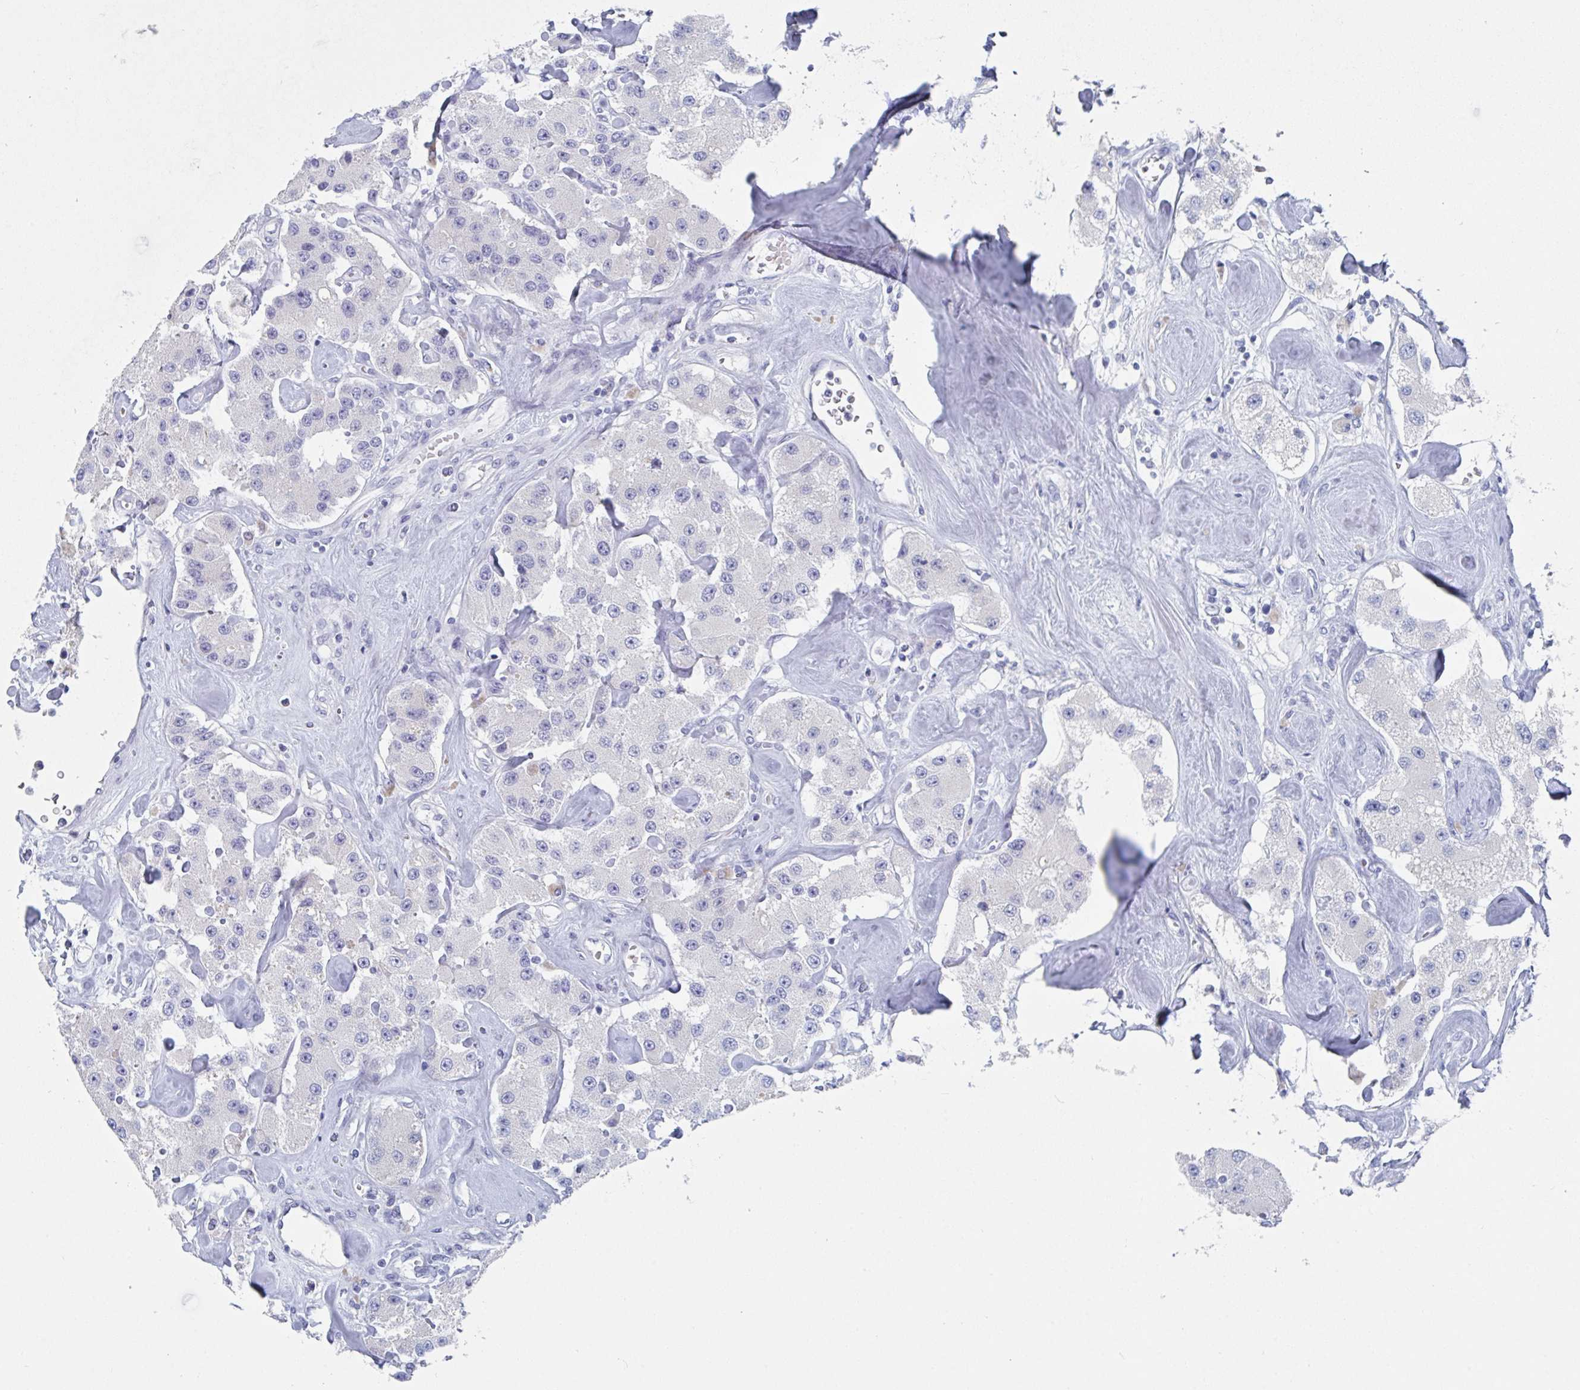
{"staining": {"intensity": "negative", "quantity": "none", "location": "none"}, "tissue": "carcinoid", "cell_type": "Tumor cells", "image_type": "cancer", "snomed": [{"axis": "morphology", "description": "Carcinoid, malignant, NOS"}, {"axis": "topography", "description": "Pancreas"}], "caption": "IHC of carcinoid (malignant) exhibits no expression in tumor cells.", "gene": "NT5C3B", "patient": {"sex": "male", "age": 41}}